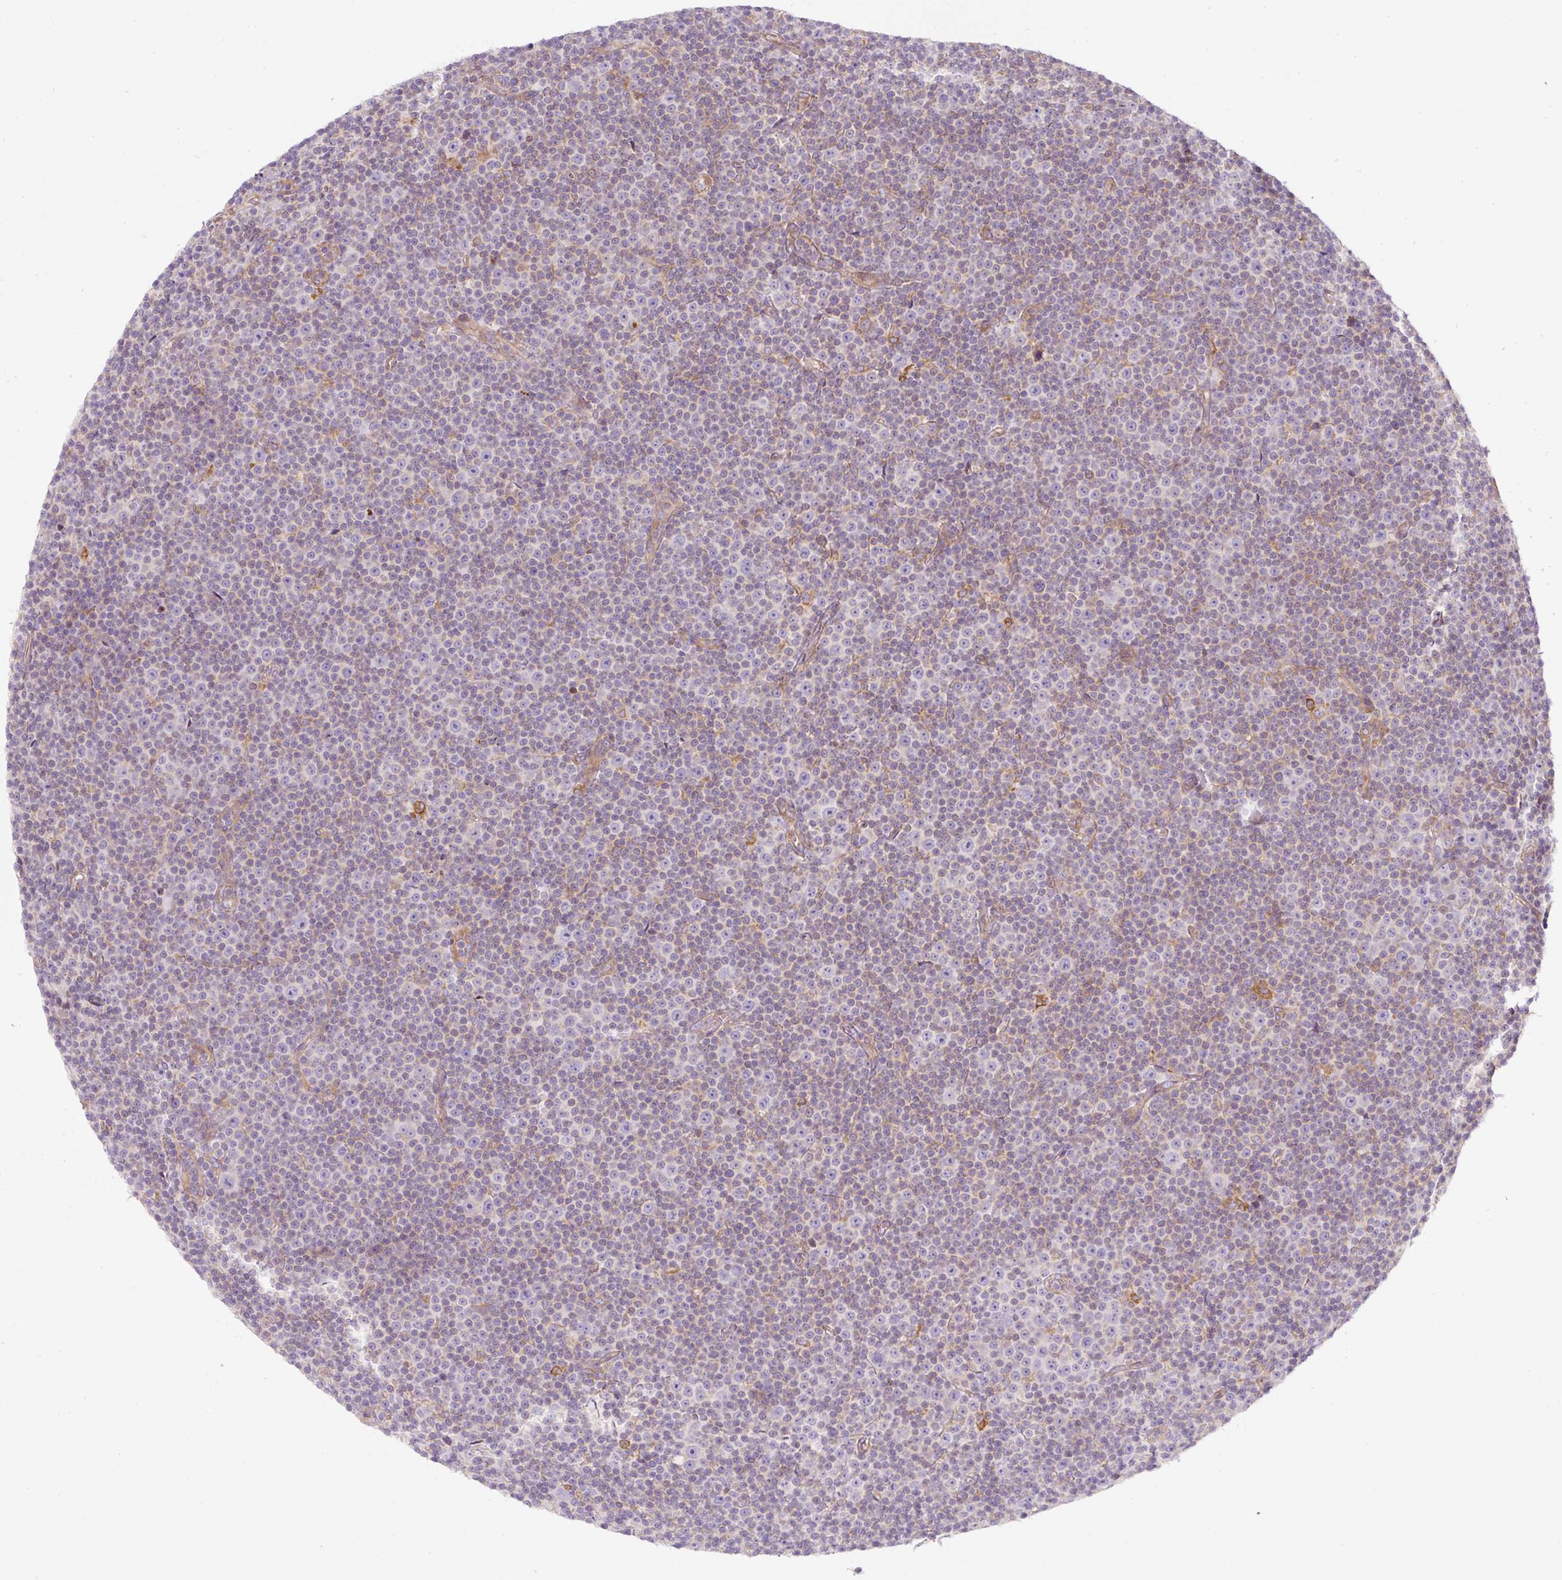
{"staining": {"intensity": "negative", "quantity": "none", "location": "none"}, "tissue": "lymphoma", "cell_type": "Tumor cells", "image_type": "cancer", "snomed": [{"axis": "morphology", "description": "Malignant lymphoma, non-Hodgkin's type, Low grade"}, {"axis": "topography", "description": "Lymph node"}], "caption": "This is an immunohistochemistry photomicrograph of human lymphoma. There is no positivity in tumor cells.", "gene": "ERAP2", "patient": {"sex": "female", "age": 67}}